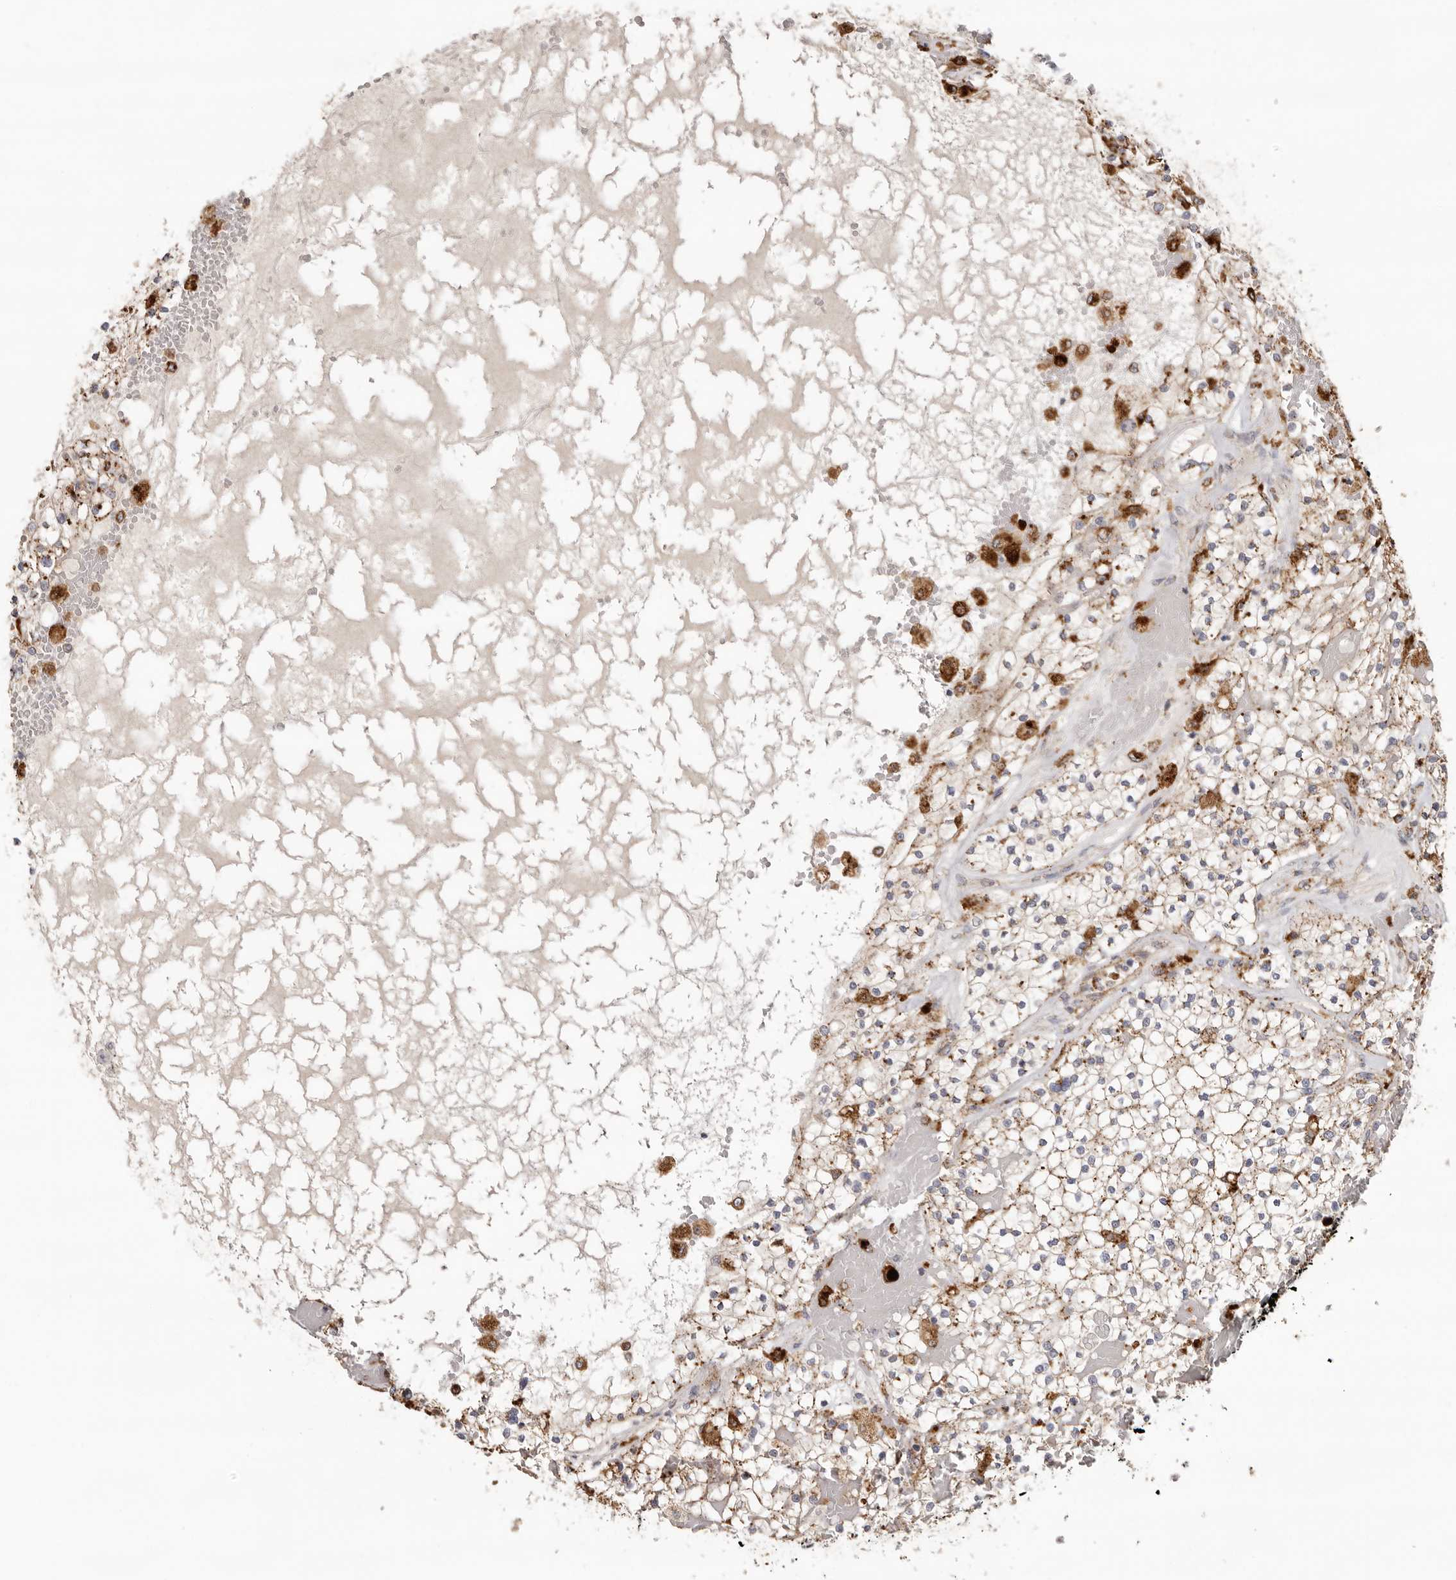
{"staining": {"intensity": "weak", "quantity": "25%-75%", "location": "cytoplasmic/membranous"}, "tissue": "renal cancer", "cell_type": "Tumor cells", "image_type": "cancer", "snomed": [{"axis": "morphology", "description": "Normal tissue, NOS"}, {"axis": "morphology", "description": "Adenocarcinoma, NOS"}, {"axis": "topography", "description": "Kidney"}], "caption": "Immunohistochemical staining of human renal cancer (adenocarcinoma) displays weak cytoplasmic/membranous protein expression in about 25%-75% of tumor cells.", "gene": "GRN", "patient": {"sex": "male", "age": 68}}